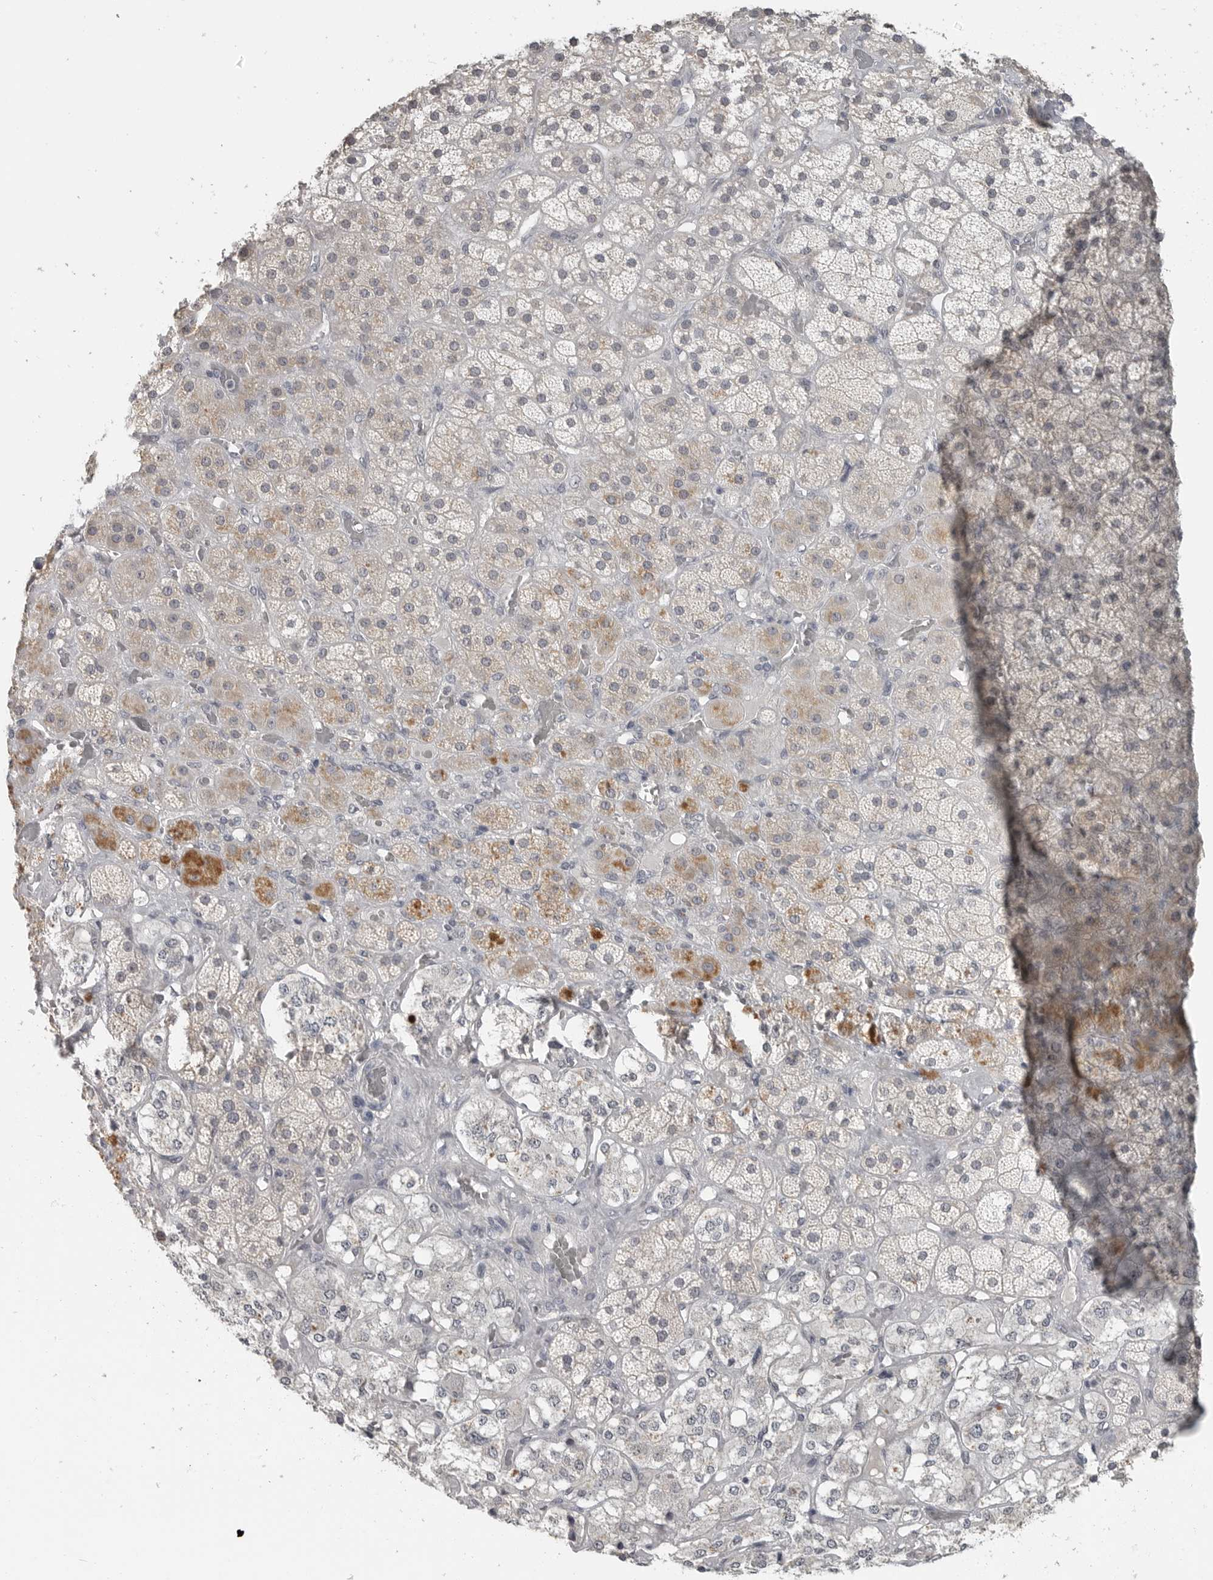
{"staining": {"intensity": "weak", "quantity": "<25%", "location": "cytoplasmic/membranous"}, "tissue": "adrenal gland", "cell_type": "Glandular cells", "image_type": "normal", "snomed": [{"axis": "morphology", "description": "Normal tissue, NOS"}, {"axis": "topography", "description": "Adrenal gland"}], "caption": "DAB (3,3'-diaminobenzidine) immunohistochemical staining of benign human adrenal gland reveals no significant staining in glandular cells. (DAB immunohistochemistry (IHC) visualized using brightfield microscopy, high magnification).", "gene": "FOXP3", "patient": {"sex": "male", "age": 57}}